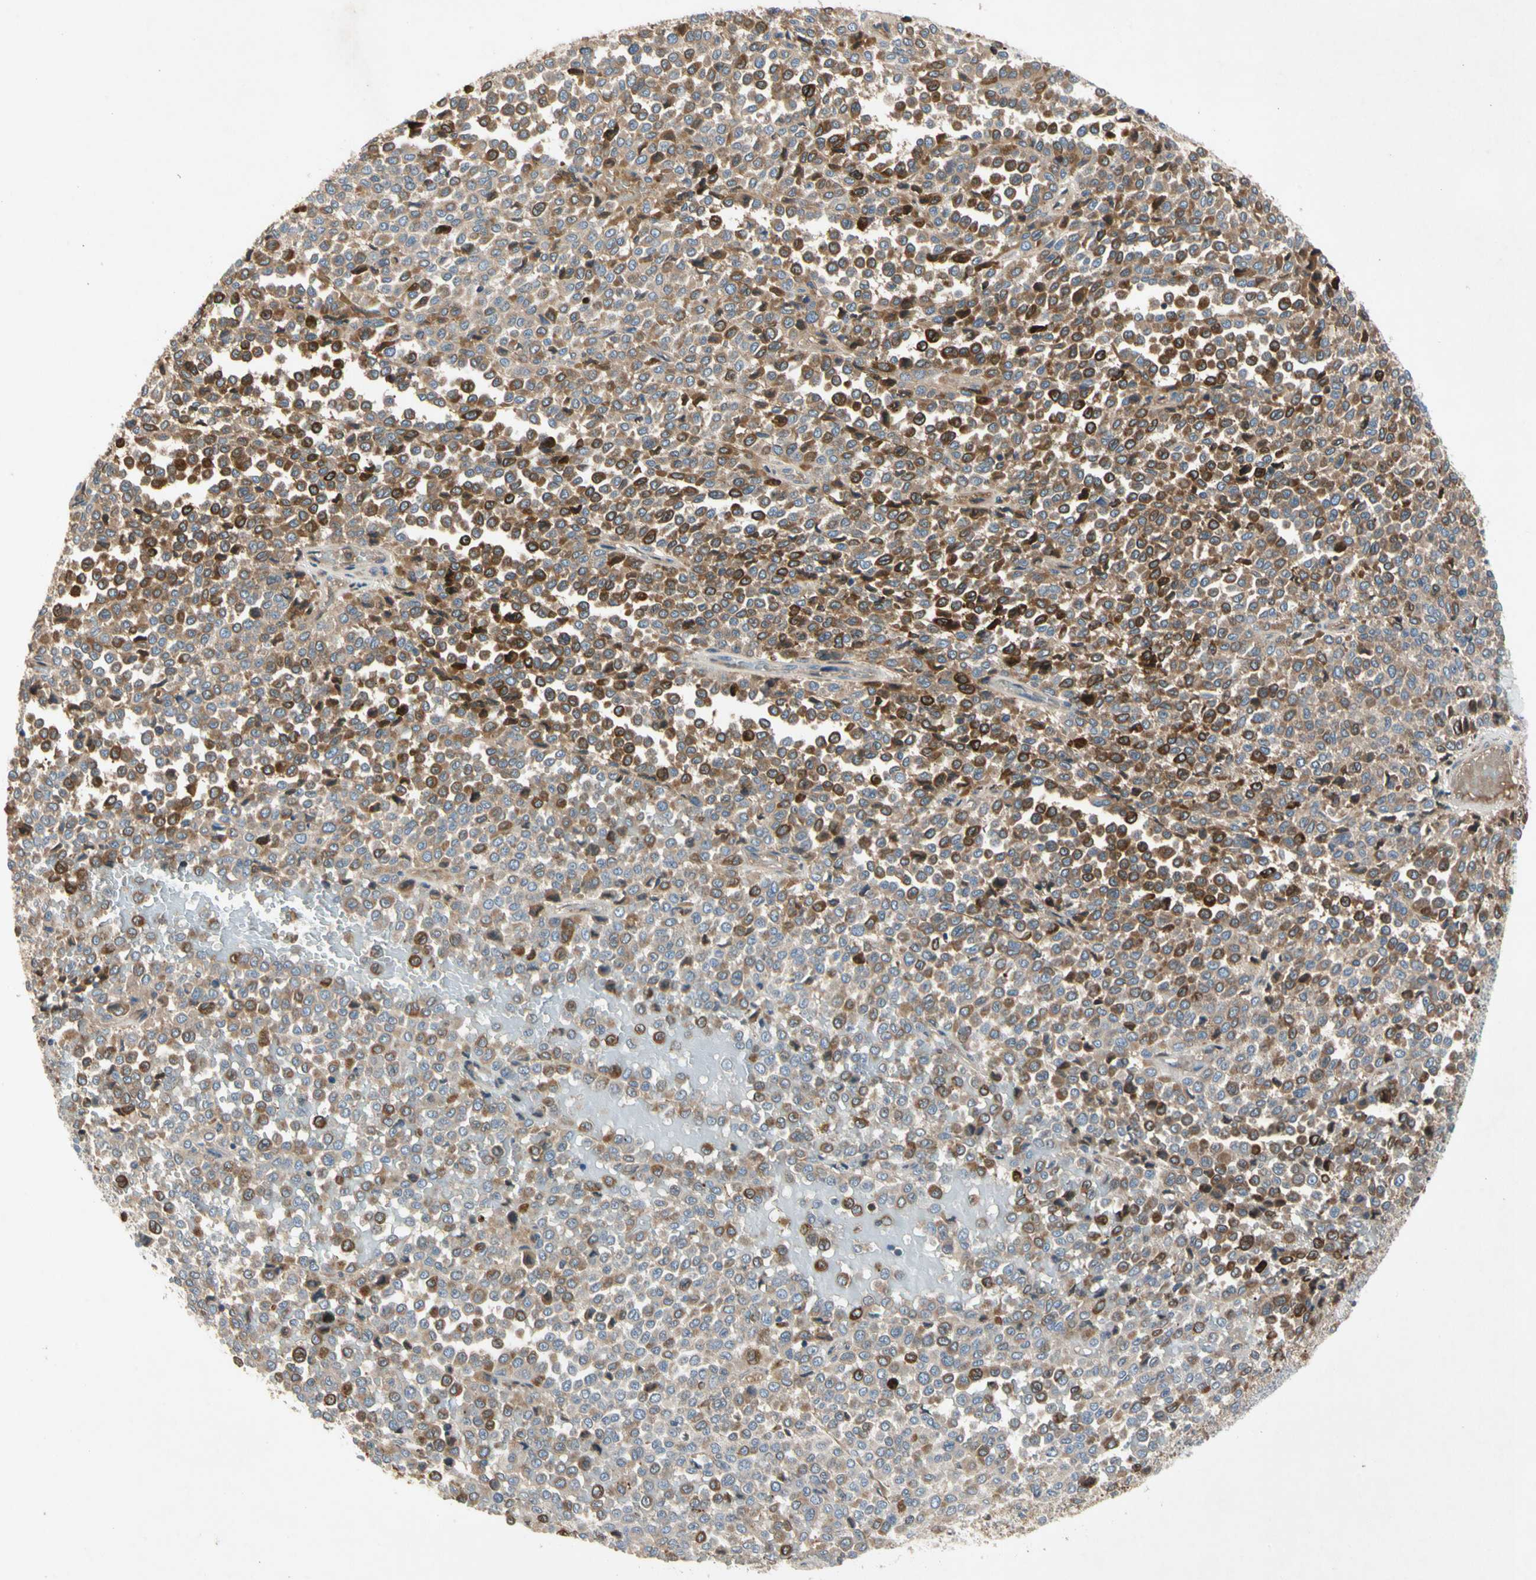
{"staining": {"intensity": "strong", "quantity": "<25%", "location": "cytoplasmic/membranous"}, "tissue": "melanoma", "cell_type": "Tumor cells", "image_type": "cancer", "snomed": [{"axis": "morphology", "description": "Malignant melanoma, Metastatic site"}, {"axis": "topography", "description": "Pancreas"}], "caption": "Melanoma tissue reveals strong cytoplasmic/membranous expression in about <25% of tumor cells The protein of interest is stained brown, and the nuclei are stained in blue (DAB (3,3'-diaminobenzidine) IHC with brightfield microscopy, high magnification).", "gene": "CRTAC1", "patient": {"sex": "female", "age": 30}}